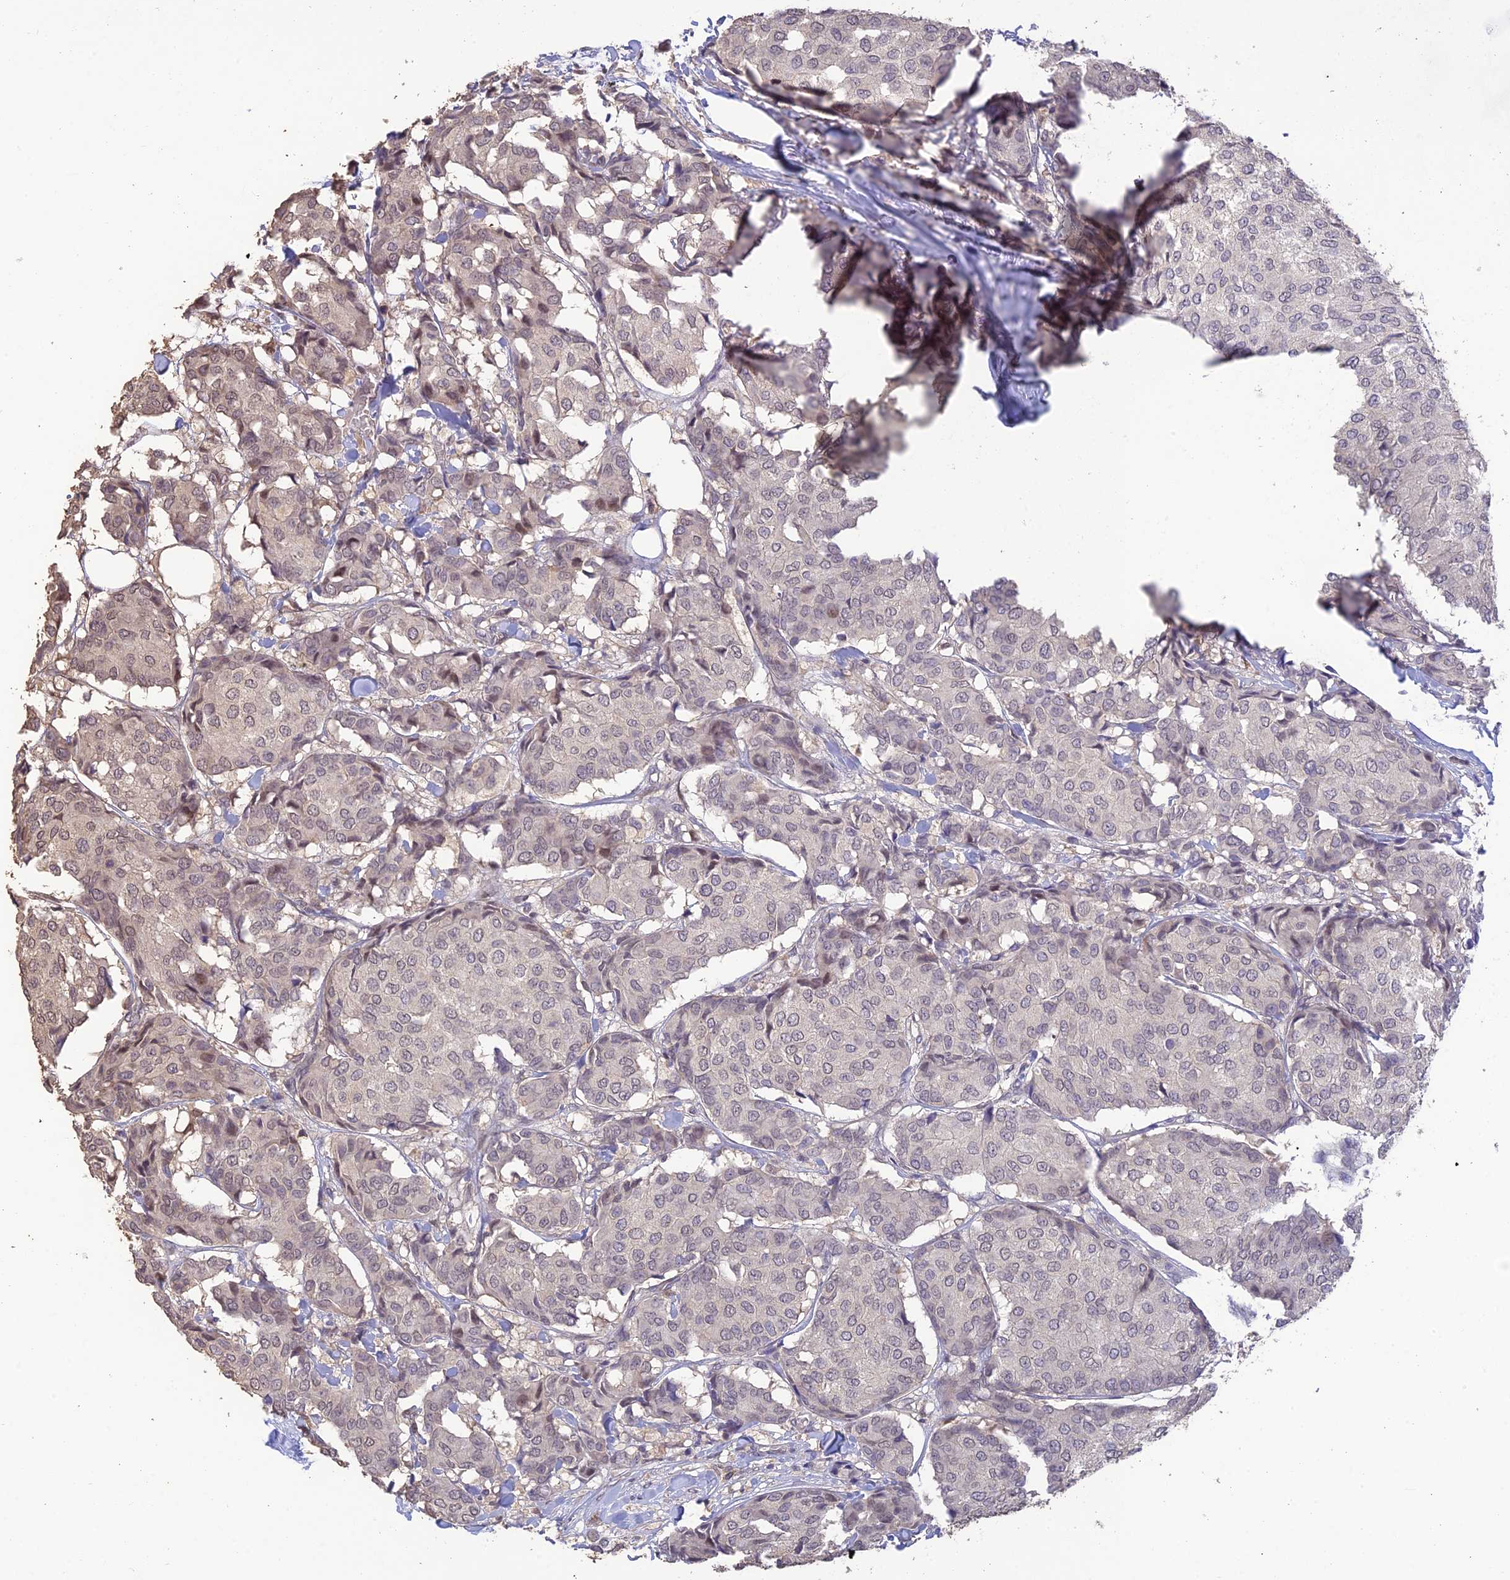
{"staining": {"intensity": "negative", "quantity": "none", "location": "none"}, "tissue": "breast cancer", "cell_type": "Tumor cells", "image_type": "cancer", "snomed": [{"axis": "morphology", "description": "Duct carcinoma"}, {"axis": "topography", "description": "Breast"}], "caption": "Immunohistochemical staining of intraductal carcinoma (breast) reveals no significant expression in tumor cells.", "gene": "BMT2", "patient": {"sex": "female", "age": 75}}